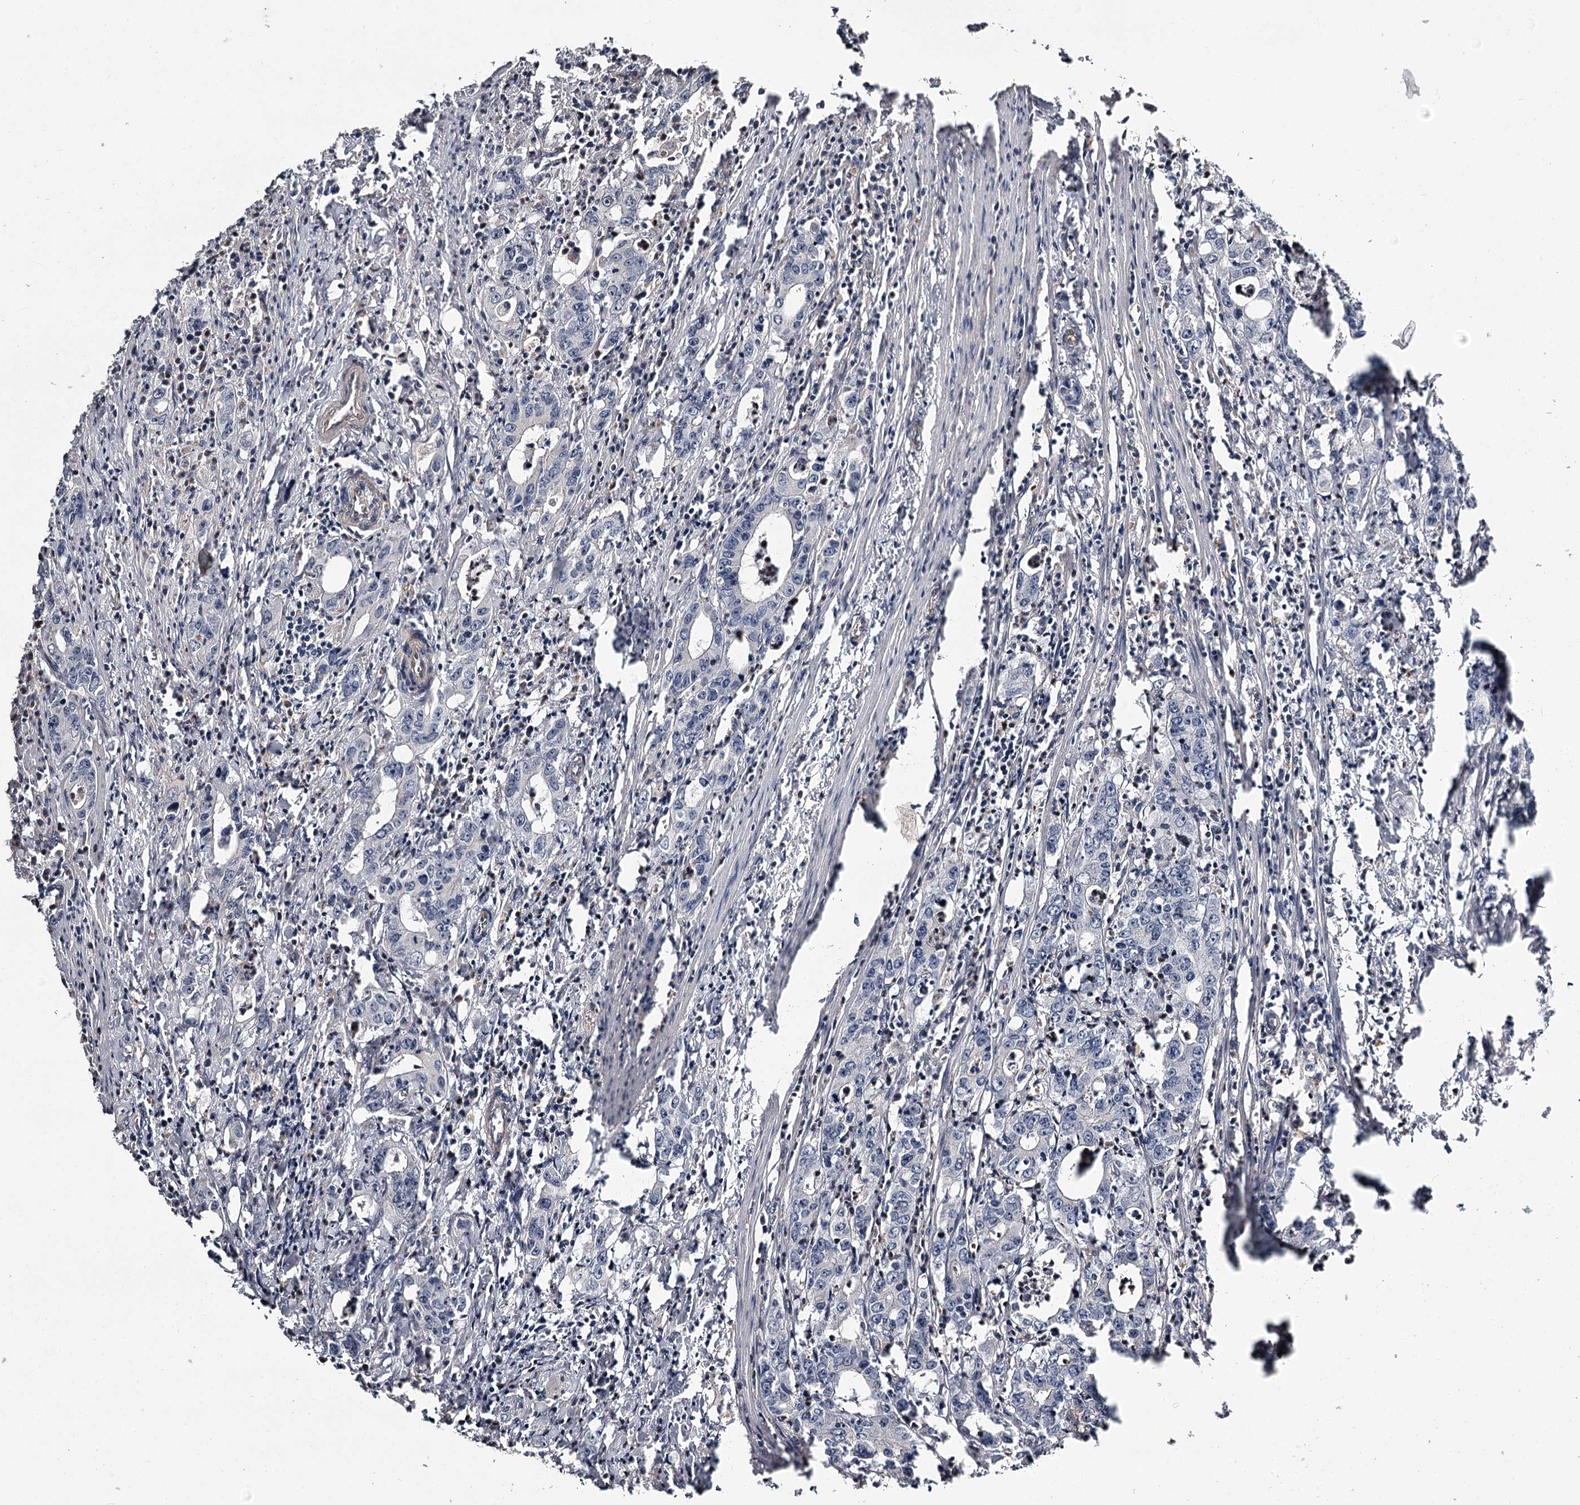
{"staining": {"intensity": "negative", "quantity": "none", "location": "none"}, "tissue": "colorectal cancer", "cell_type": "Tumor cells", "image_type": "cancer", "snomed": [{"axis": "morphology", "description": "Adenocarcinoma, NOS"}, {"axis": "topography", "description": "Colon"}], "caption": "High power microscopy image of an immunohistochemistry micrograph of colorectal cancer (adenocarcinoma), revealing no significant staining in tumor cells.", "gene": "CWF19L2", "patient": {"sex": "female", "age": 75}}